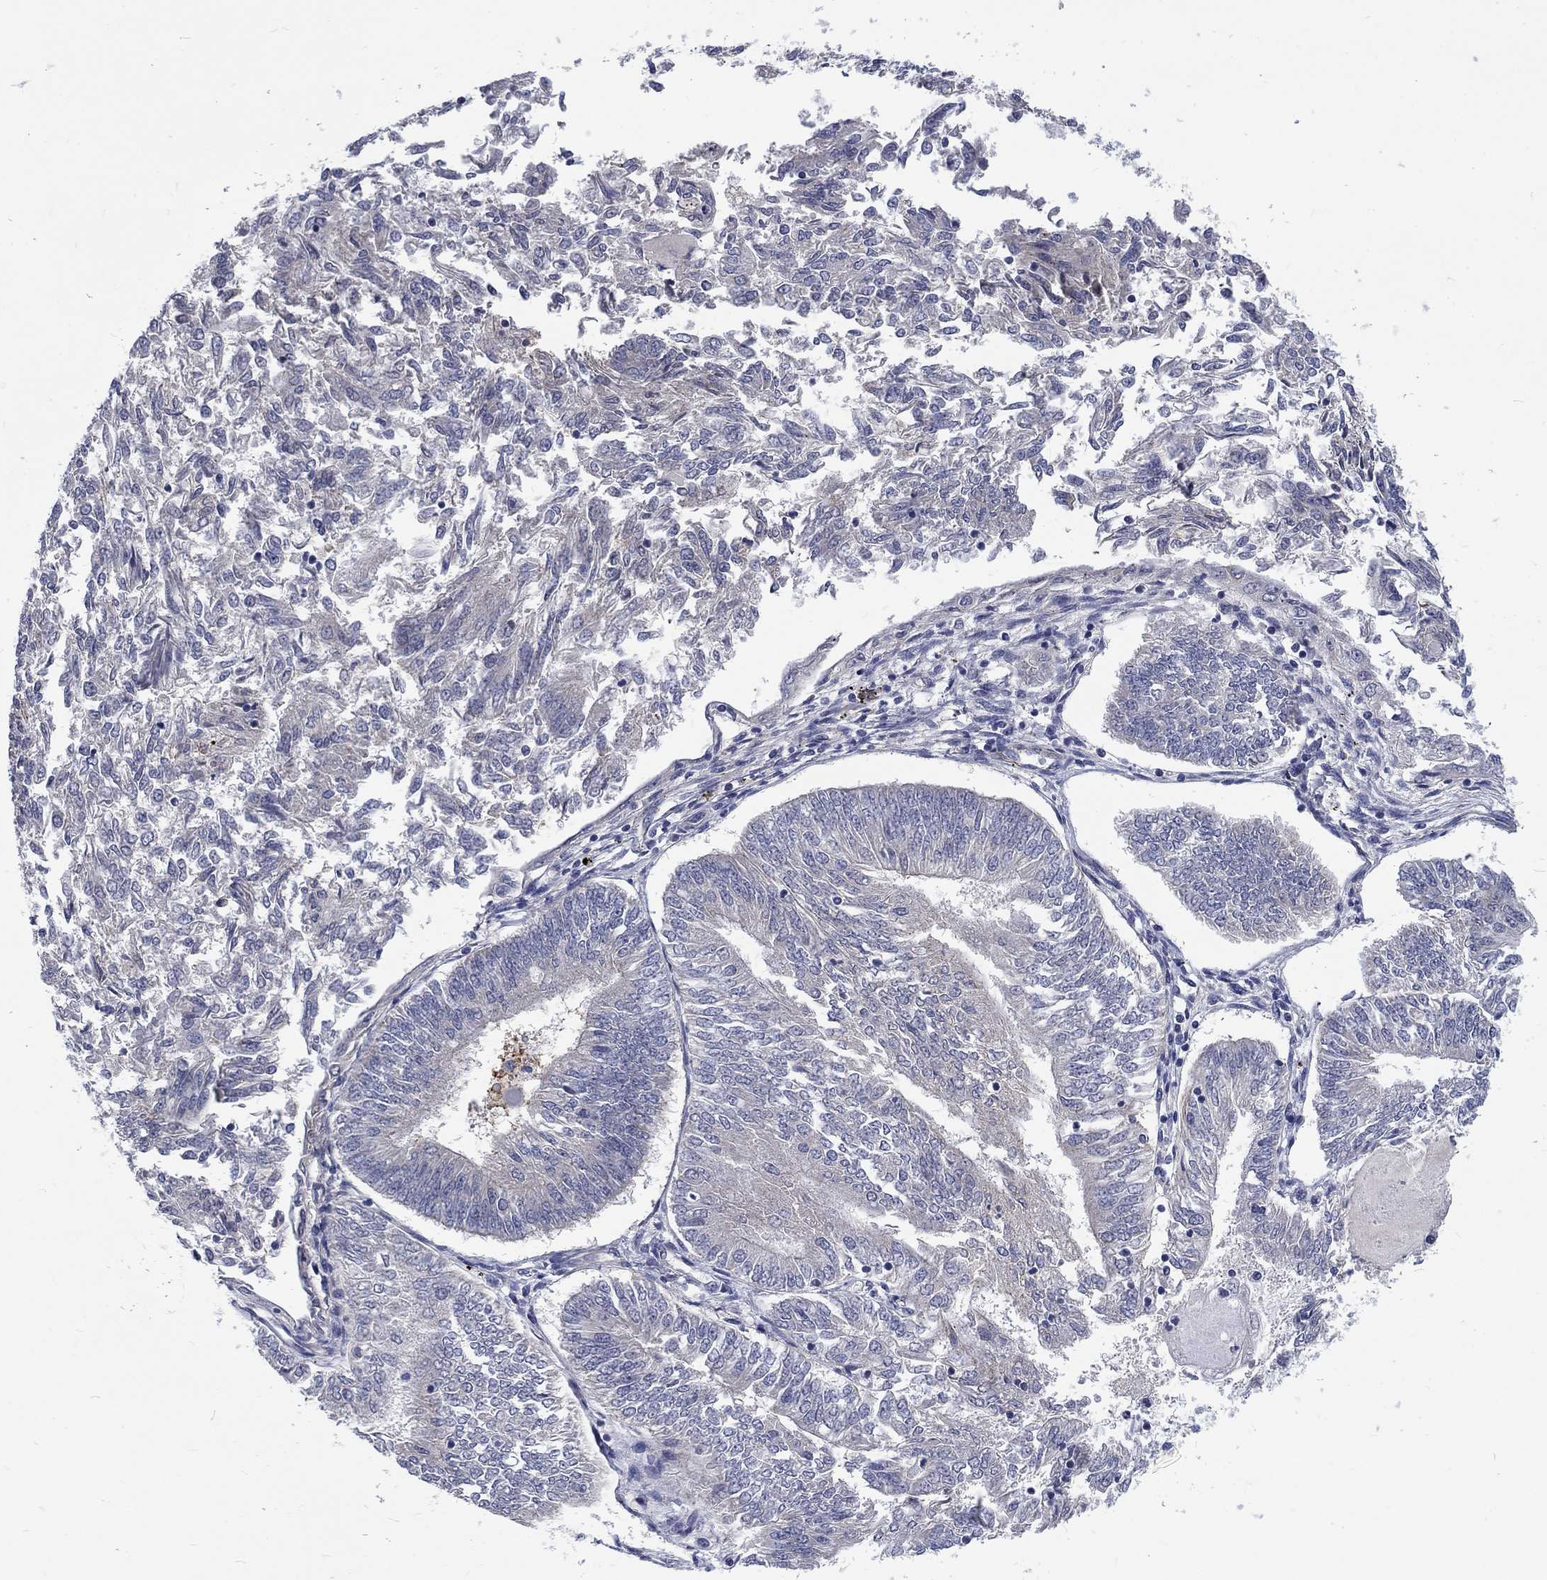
{"staining": {"intensity": "negative", "quantity": "none", "location": "none"}, "tissue": "endometrial cancer", "cell_type": "Tumor cells", "image_type": "cancer", "snomed": [{"axis": "morphology", "description": "Adenocarcinoma, NOS"}, {"axis": "topography", "description": "Endometrium"}], "caption": "Micrograph shows no protein expression in tumor cells of endometrial cancer tissue.", "gene": "PHKA1", "patient": {"sex": "female", "age": 58}}